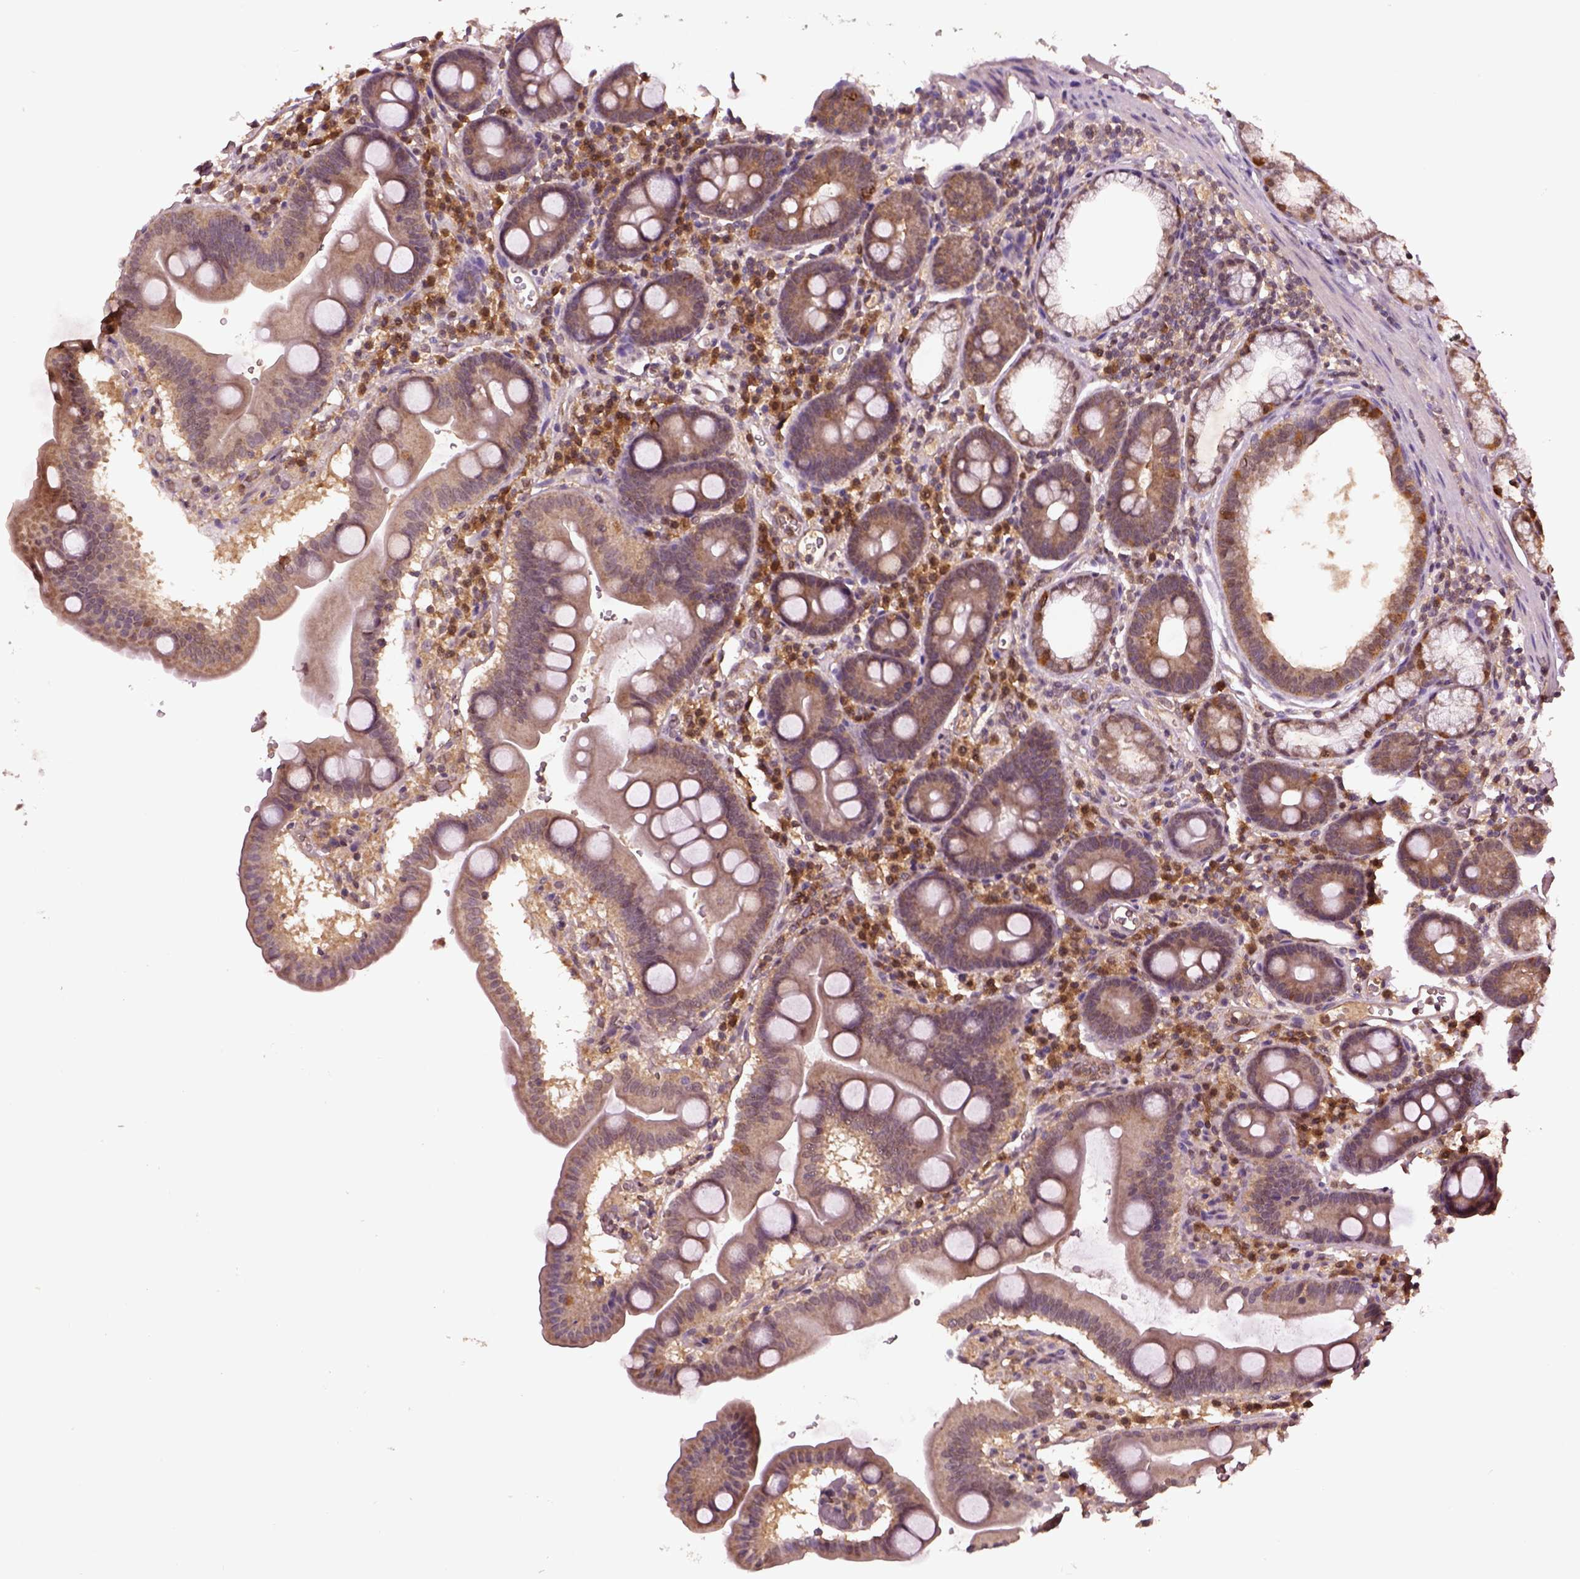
{"staining": {"intensity": "moderate", "quantity": "<25%", "location": "cytoplasmic/membranous"}, "tissue": "duodenum", "cell_type": "Glandular cells", "image_type": "normal", "snomed": [{"axis": "morphology", "description": "Normal tissue, NOS"}, {"axis": "topography", "description": "Duodenum"}], "caption": "A low amount of moderate cytoplasmic/membranous staining is identified in approximately <25% of glandular cells in benign duodenum.", "gene": "MDP1", "patient": {"sex": "male", "age": 59}}